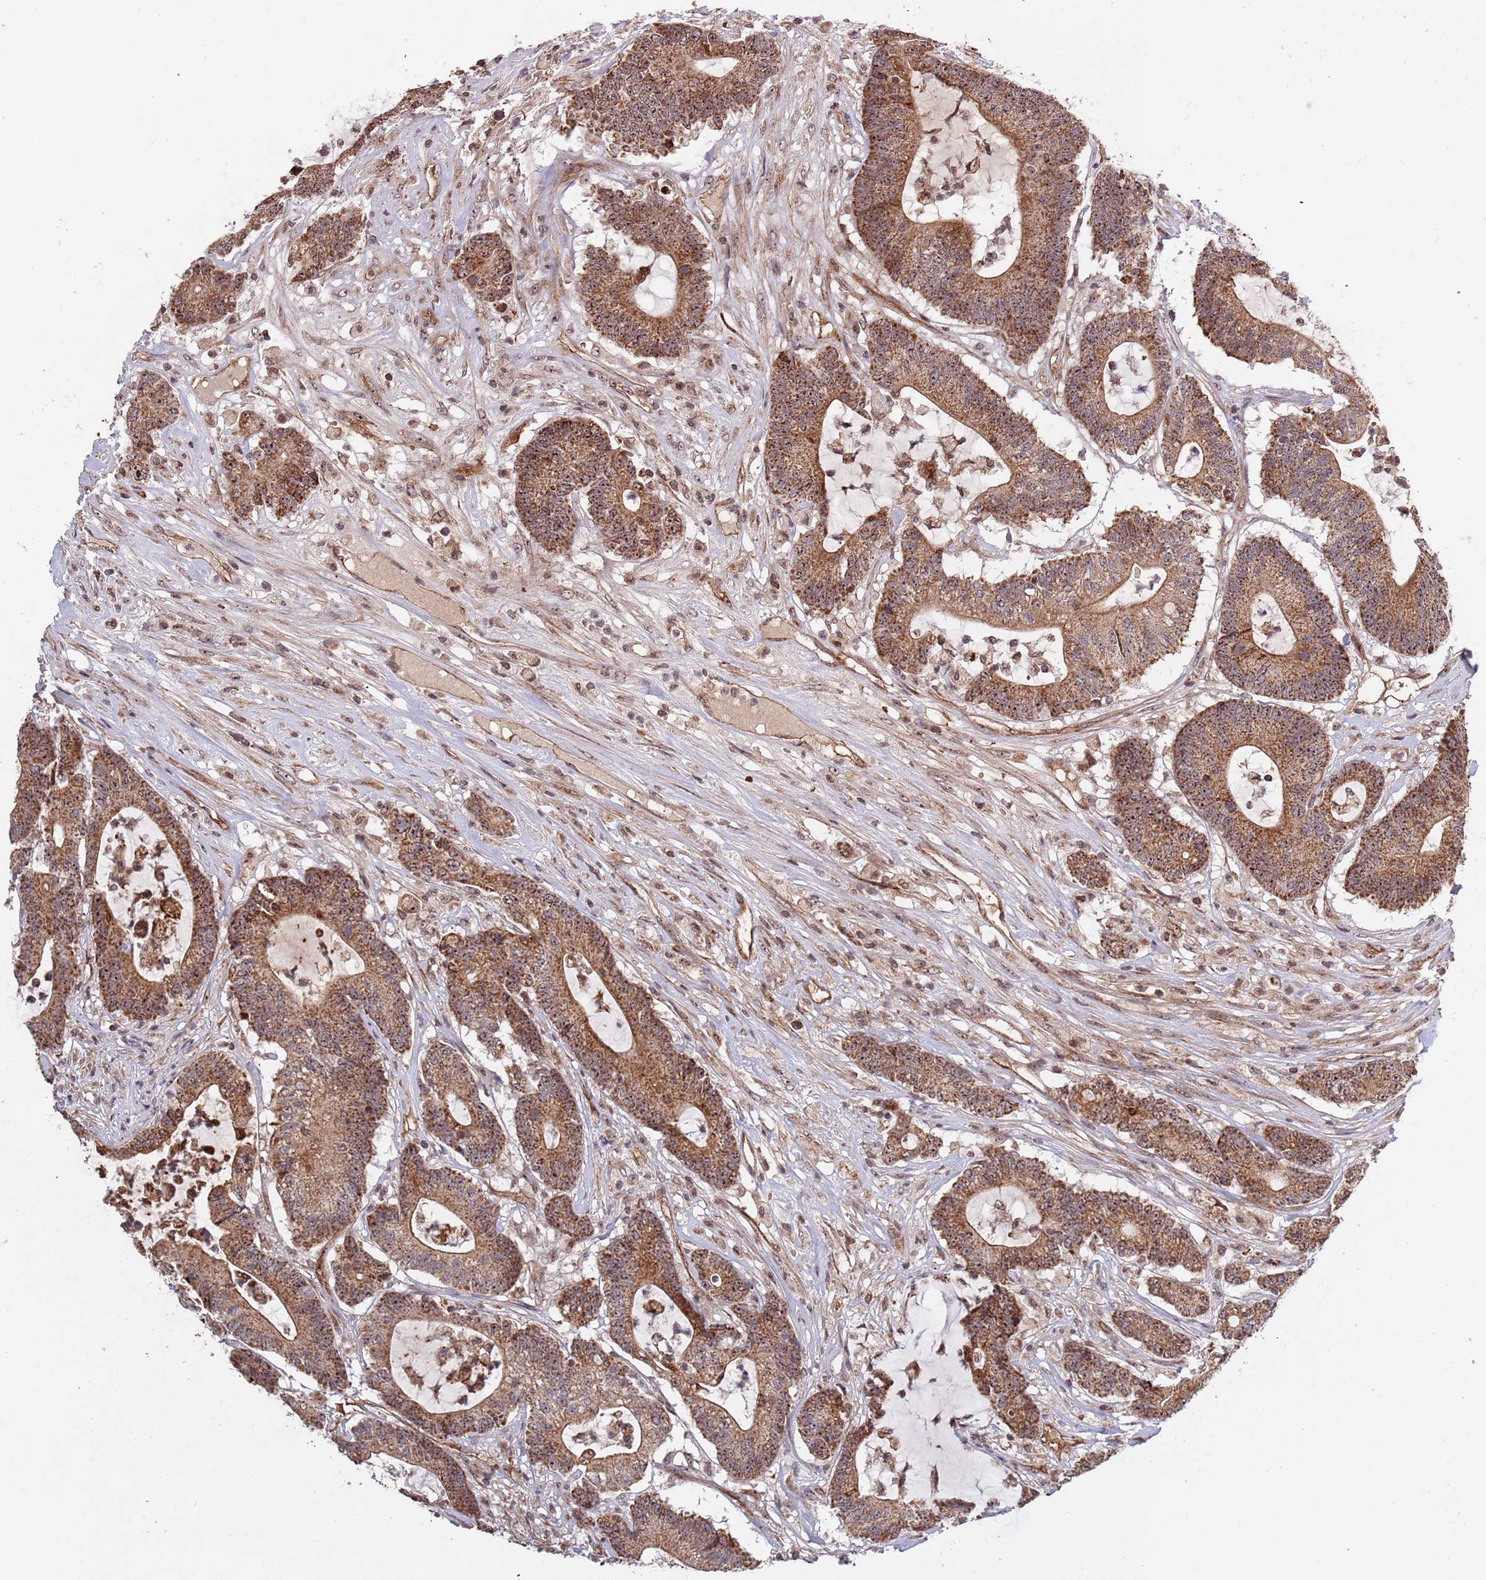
{"staining": {"intensity": "moderate", "quantity": ">75%", "location": "cytoplasmic/membranous,nuclear"}, "tissue": "colorectal cancer", "cell_type": "Tumor cells", "image_type": "cancer", "snomed": [{"axis": "morphology", "description": "Adenocarcinoma, NOS"}, {"axis": "topography", "description": "Colon"}], "caption": "An immunohistochemistry histopathology image of neoplastic tissue is shown. Protein staining in brown highlights moderate cytoplasmic/membranous and nuclear positivity in colorectal cancer (adenocarcinoma) within tumor cells.", "gene": "DCHS1", "patient": {"sex": "female", "age": 84}}